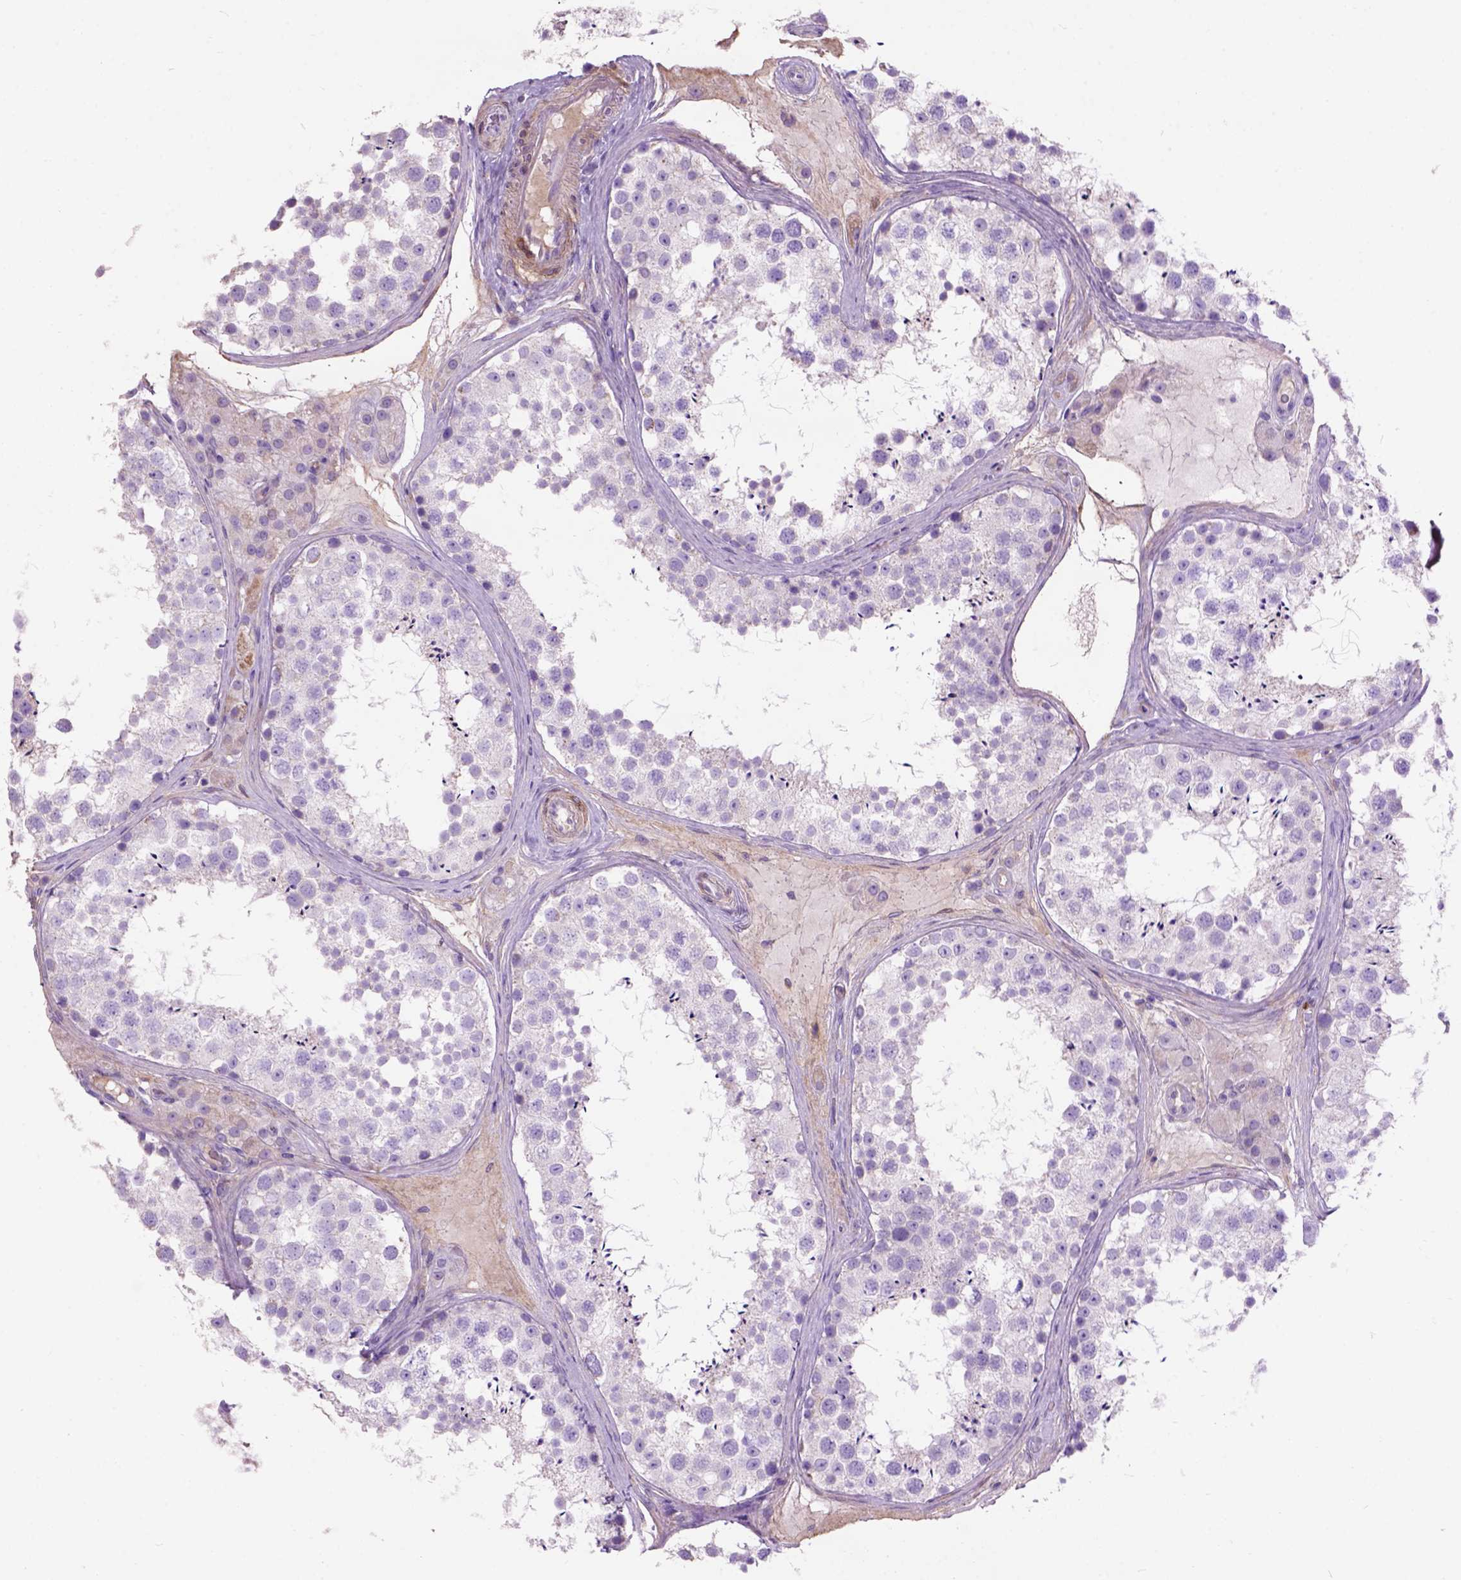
{"staining": {"intensity": "weak", "quantity": "<25%", "location": "cytoplasmic/membranous"}, "tissue": "testis", "cell_type": "Cells in seminiferous ducts", "image_type": "normal", "snomed": [{"axis": "morphology", "description": "Normal tissue, NOS"}, {"axis": "topography", "description": "Testis"}], "caption": "This is an IHC image of benign human testis. There is no staining in cells in seminiferous ducts.", "gene": "MAPT", "patient": {"sex": "male", "age": 41}}